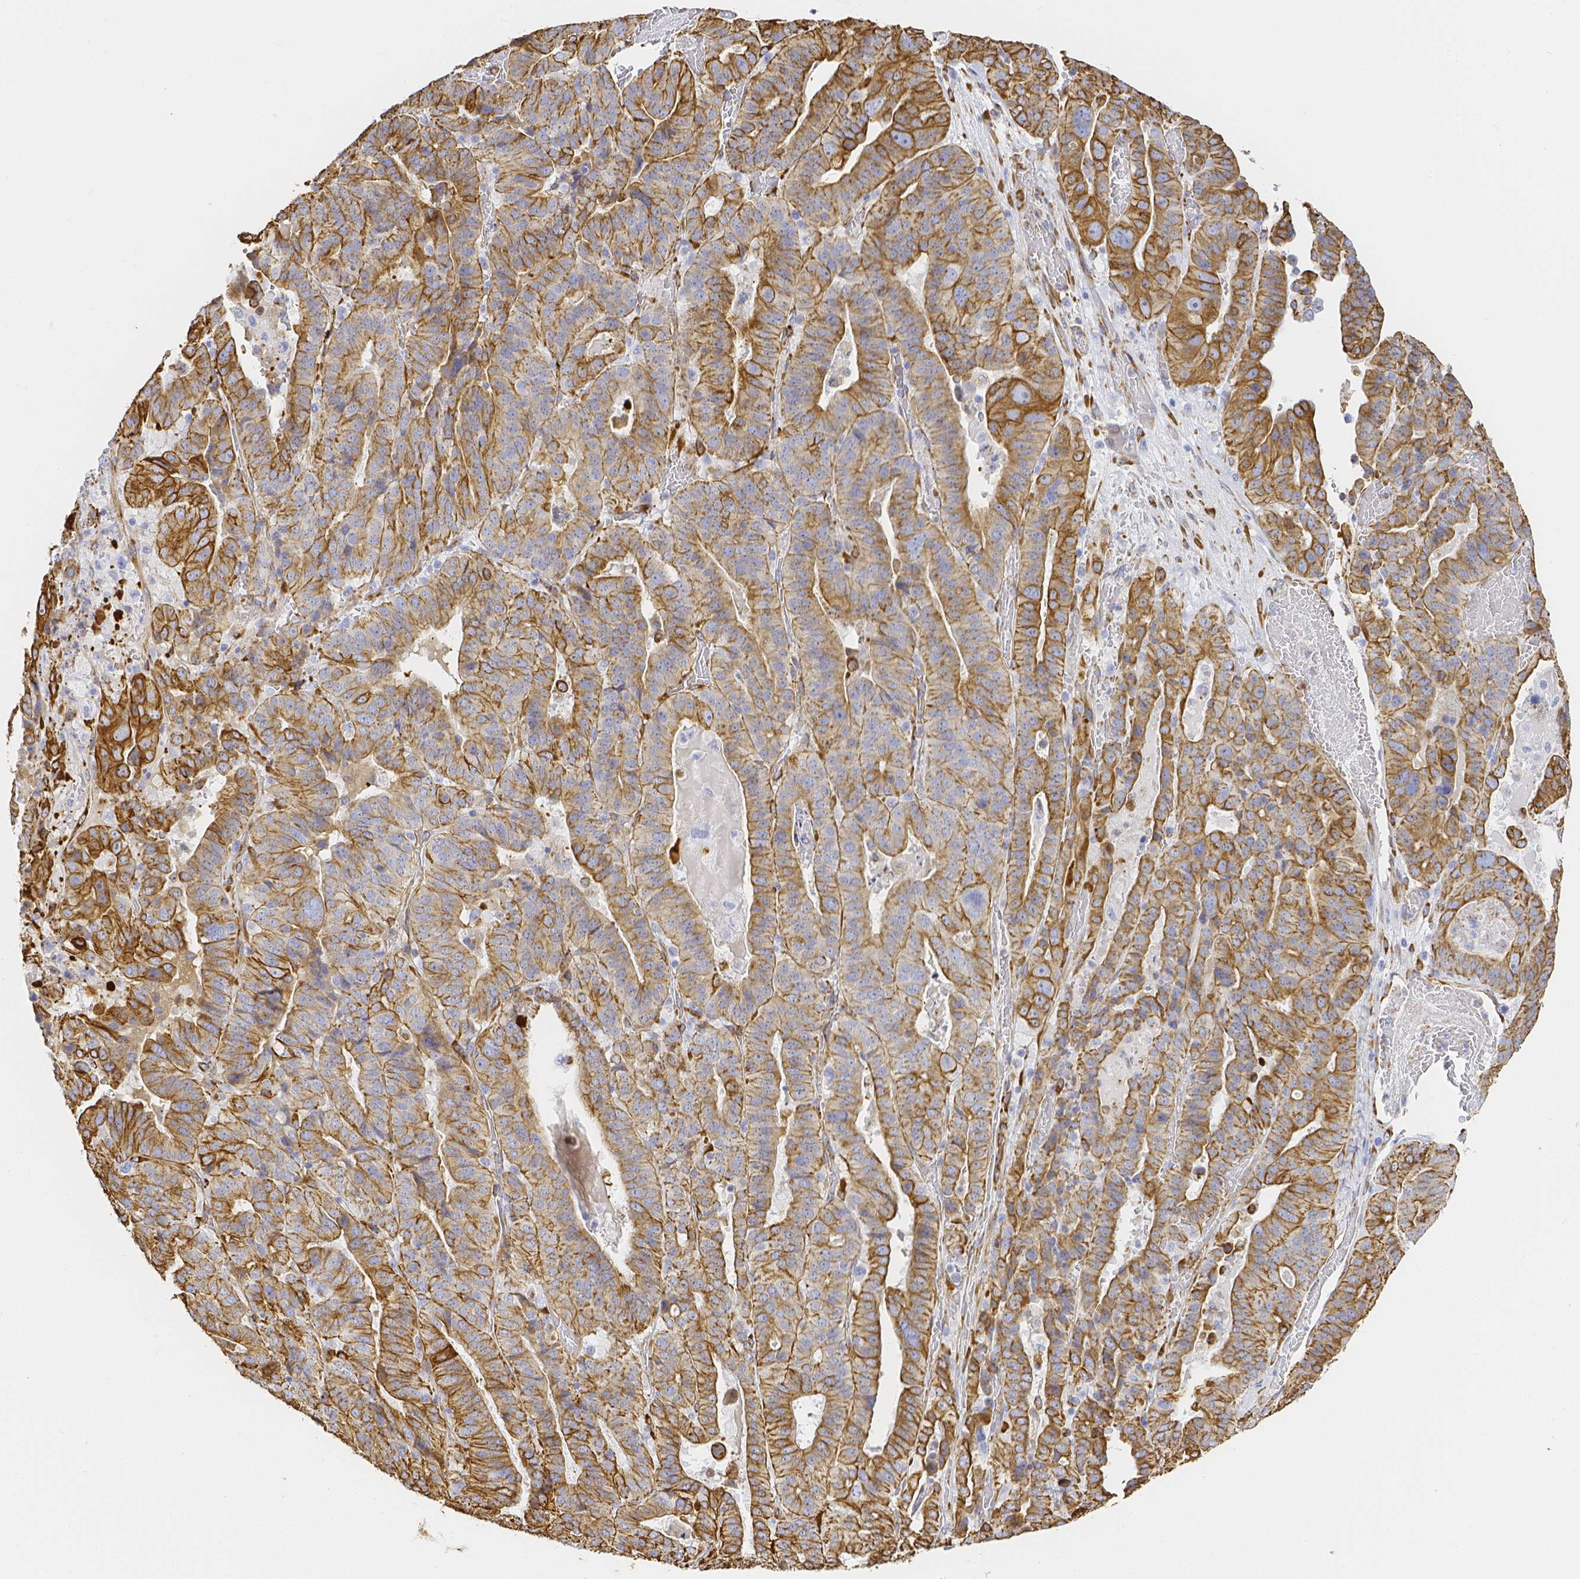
{"staining": {"intensity": "moderate", "quantity": ">75%", "location": "cytoplasmic/membranous"}, "tissue": "stomach cancer", "cell_type": "Tumor cells", "image_type": "cancer", "snomed": [{"axis": "morphology", "description": "Adenocarcinoma, NOS"}, {"axis": "topography", "description": "Stomach"}], "caption": "Protein staining of stomach cancer tissue exhibits moderate cytoplasmic/membranous expression in about >75% of tumor cells.", "gene": "SMURF1", "patient": {"sex": "male", "age": 48}}